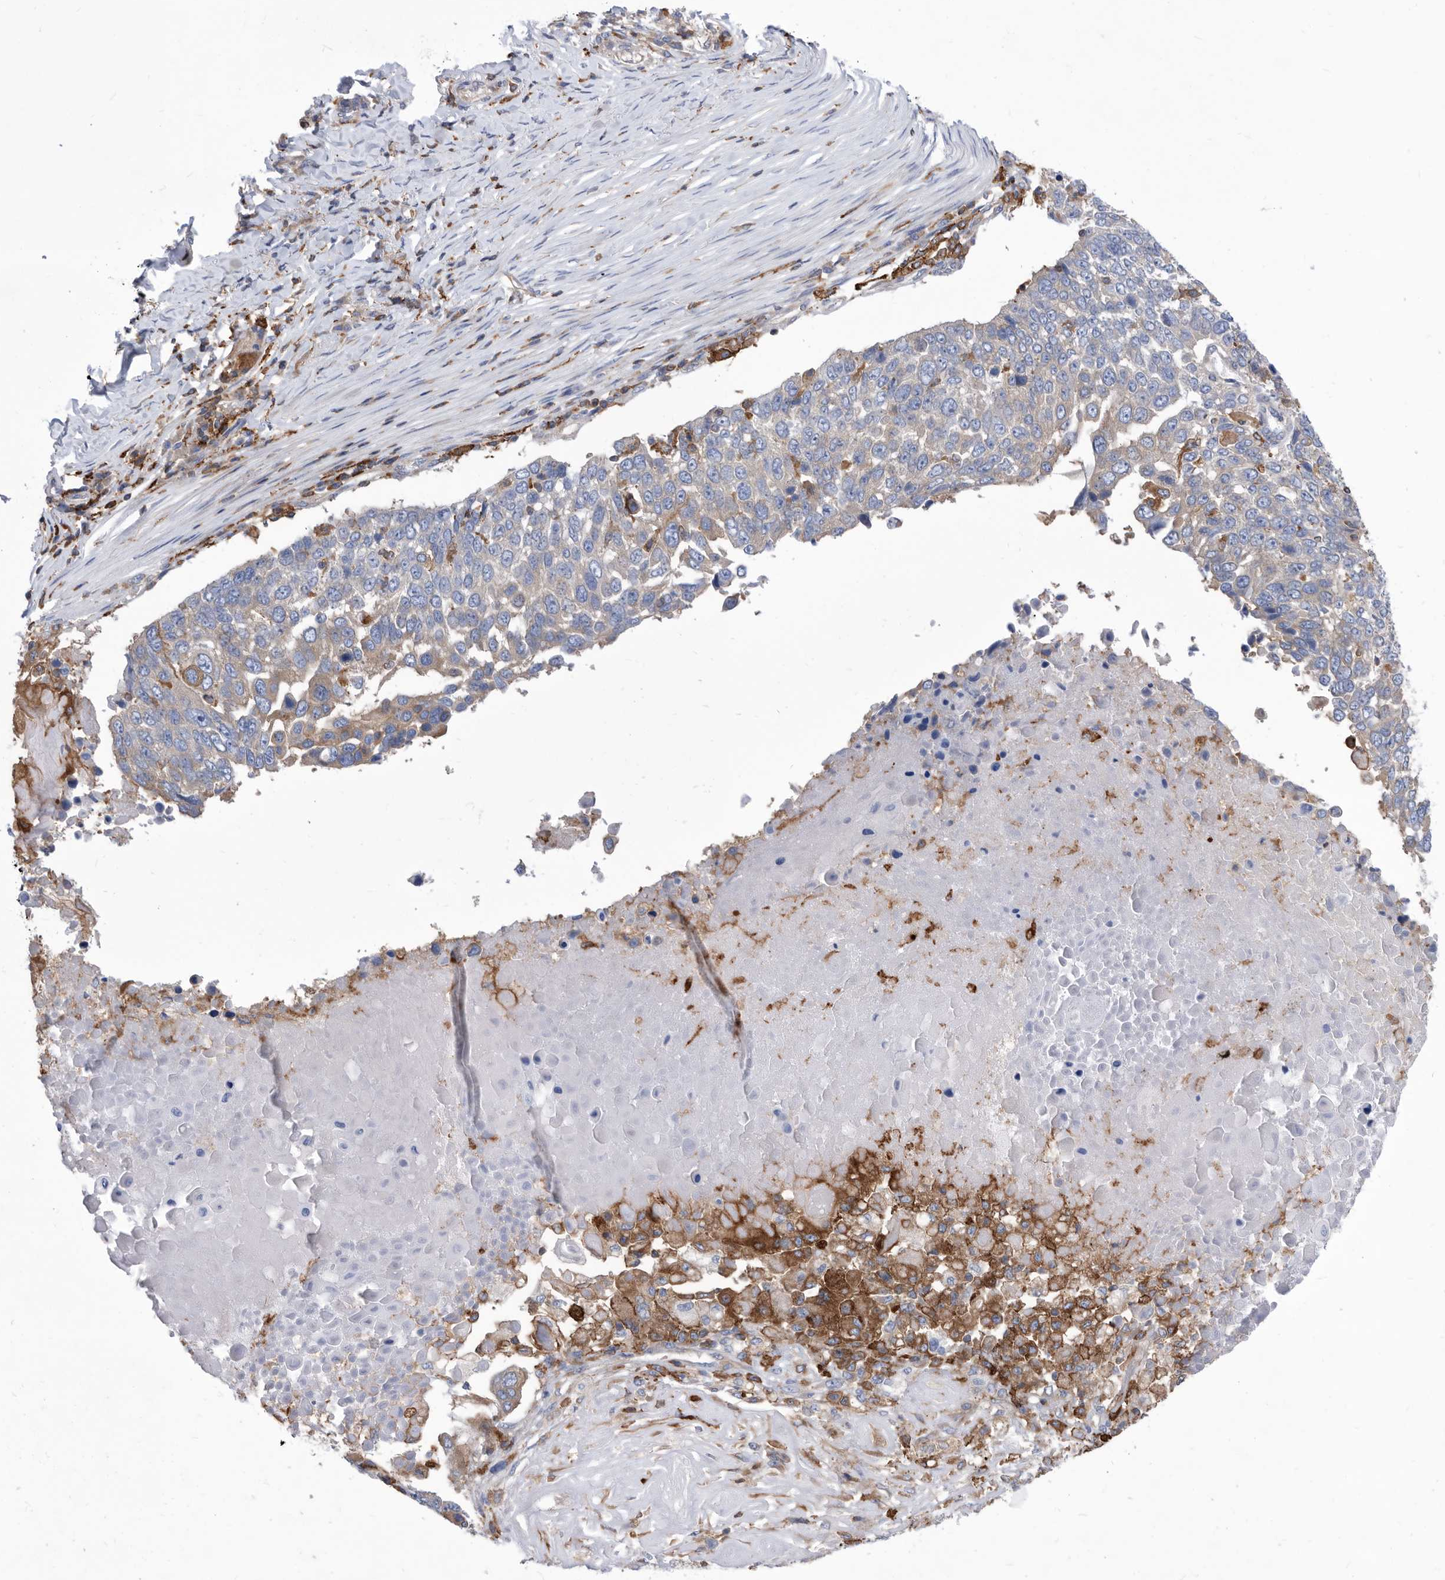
{"staining": {"intensity": "moderate", "quantity": "<25%", "location": "cytoplasmic/membranous"}, "tissue": "lung cancer", "cell_type": "Tumor cells", "image_type": "cancer", "snomed": [{"axis": "morphology", "description": "Squamous cell carcinoma, NOS"}, {"axis": "topography", "description": "Lung"}], "caption": "Human lung cancer stained with a brown dye exhibits moderate cytoplasmic/membranous positive expression in about <25% of tumor cells.", "gene": "SMG7", "patient": {"sex": "male", "age": 66}}